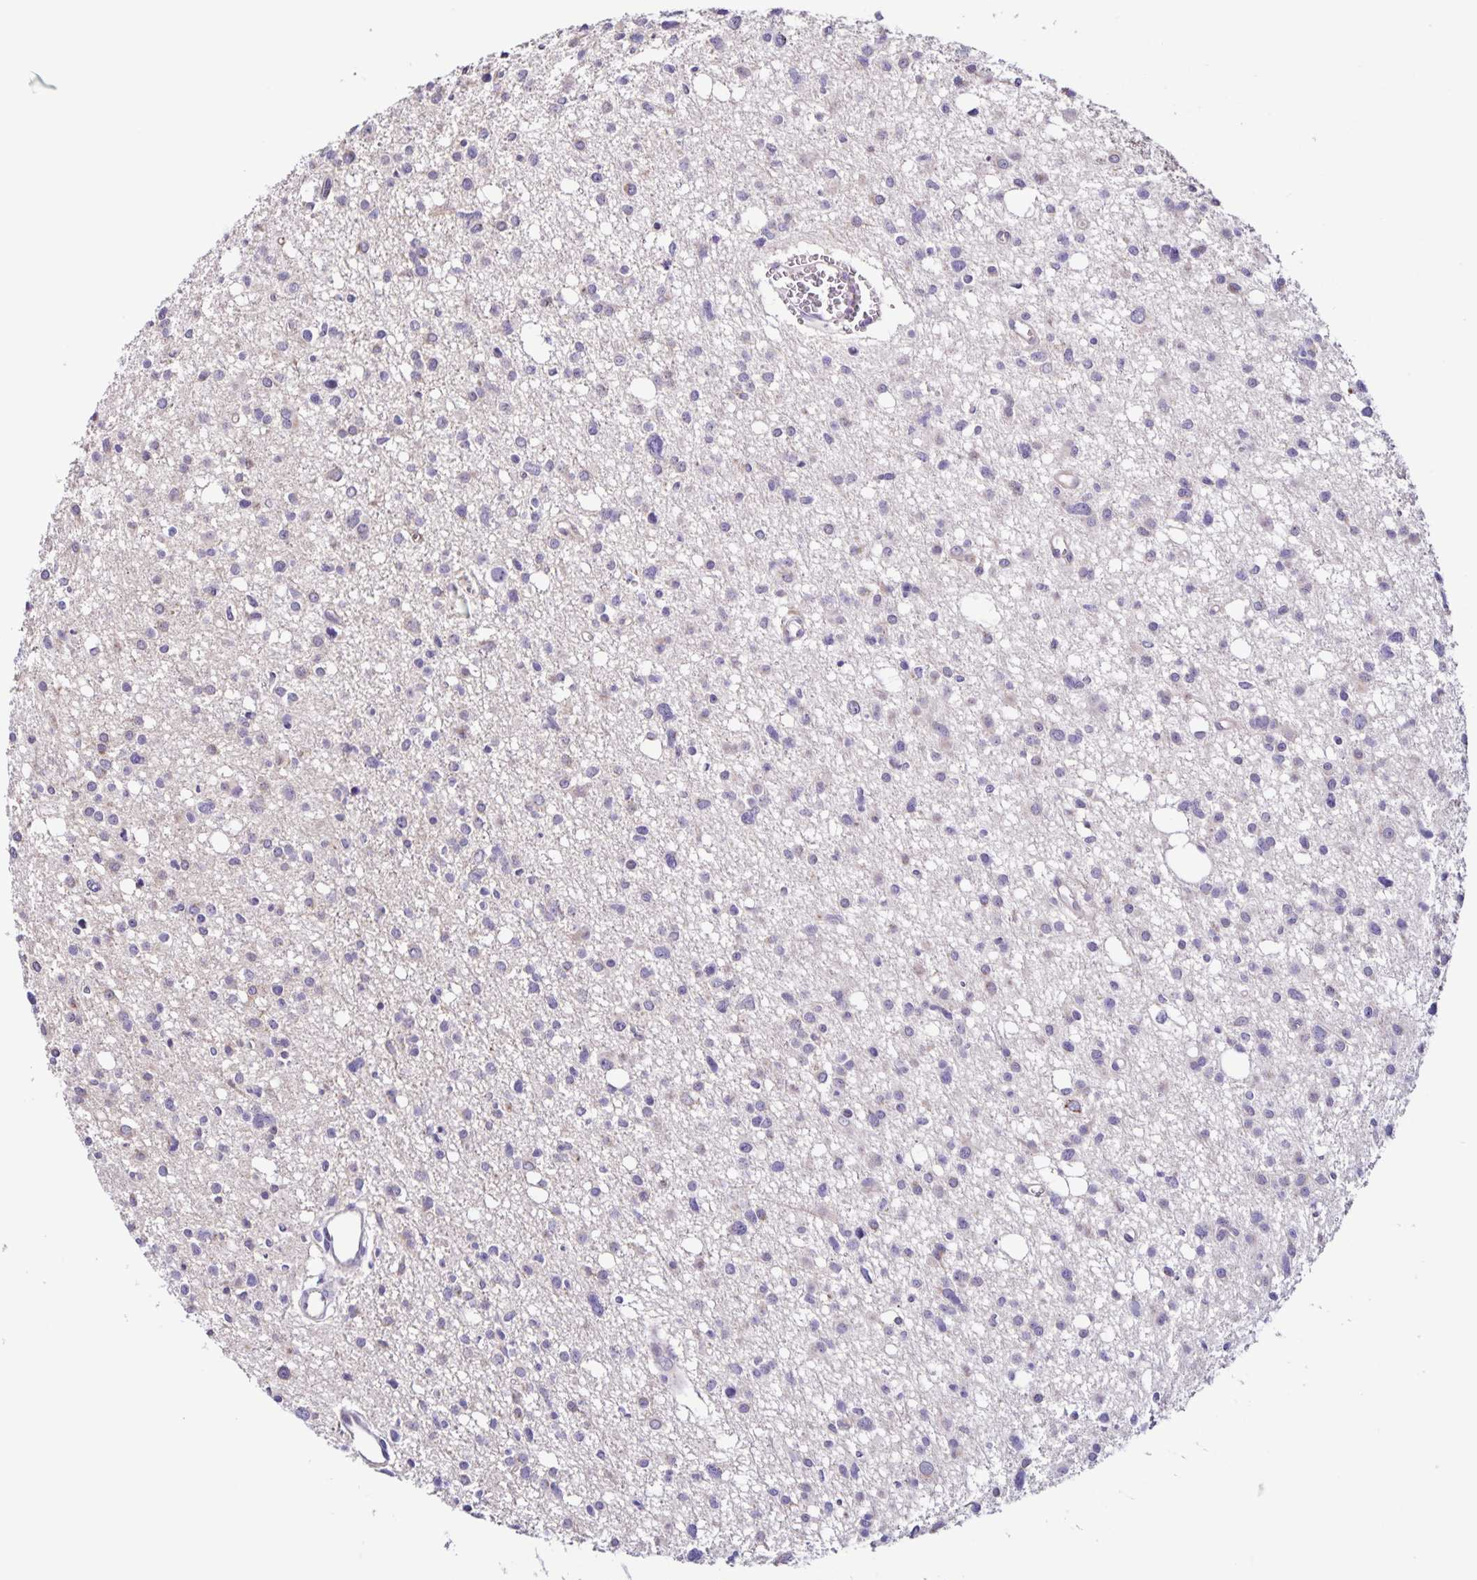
{"staining": {"intensity": "negative", "quantity": "none", "location": "none"}, "tissue": "glioma", "cell_type": "Tumor cells", "image_type": "cancer", "snomed": [{"axis": "morphology", "description": "Glioma, malignant, High grade"}, {"axis": "topography", "description": "Brain"}], "caption": "This histopathology image is of malignant glioma (high-grade) stained with immunohistochemistry (IHC) to label a protein in brown with the nuclei are counter-stained blue. There is no staining in tumor cells.", "gene": "RNFT2", "patient": {"sex": "male", "age": 23}}